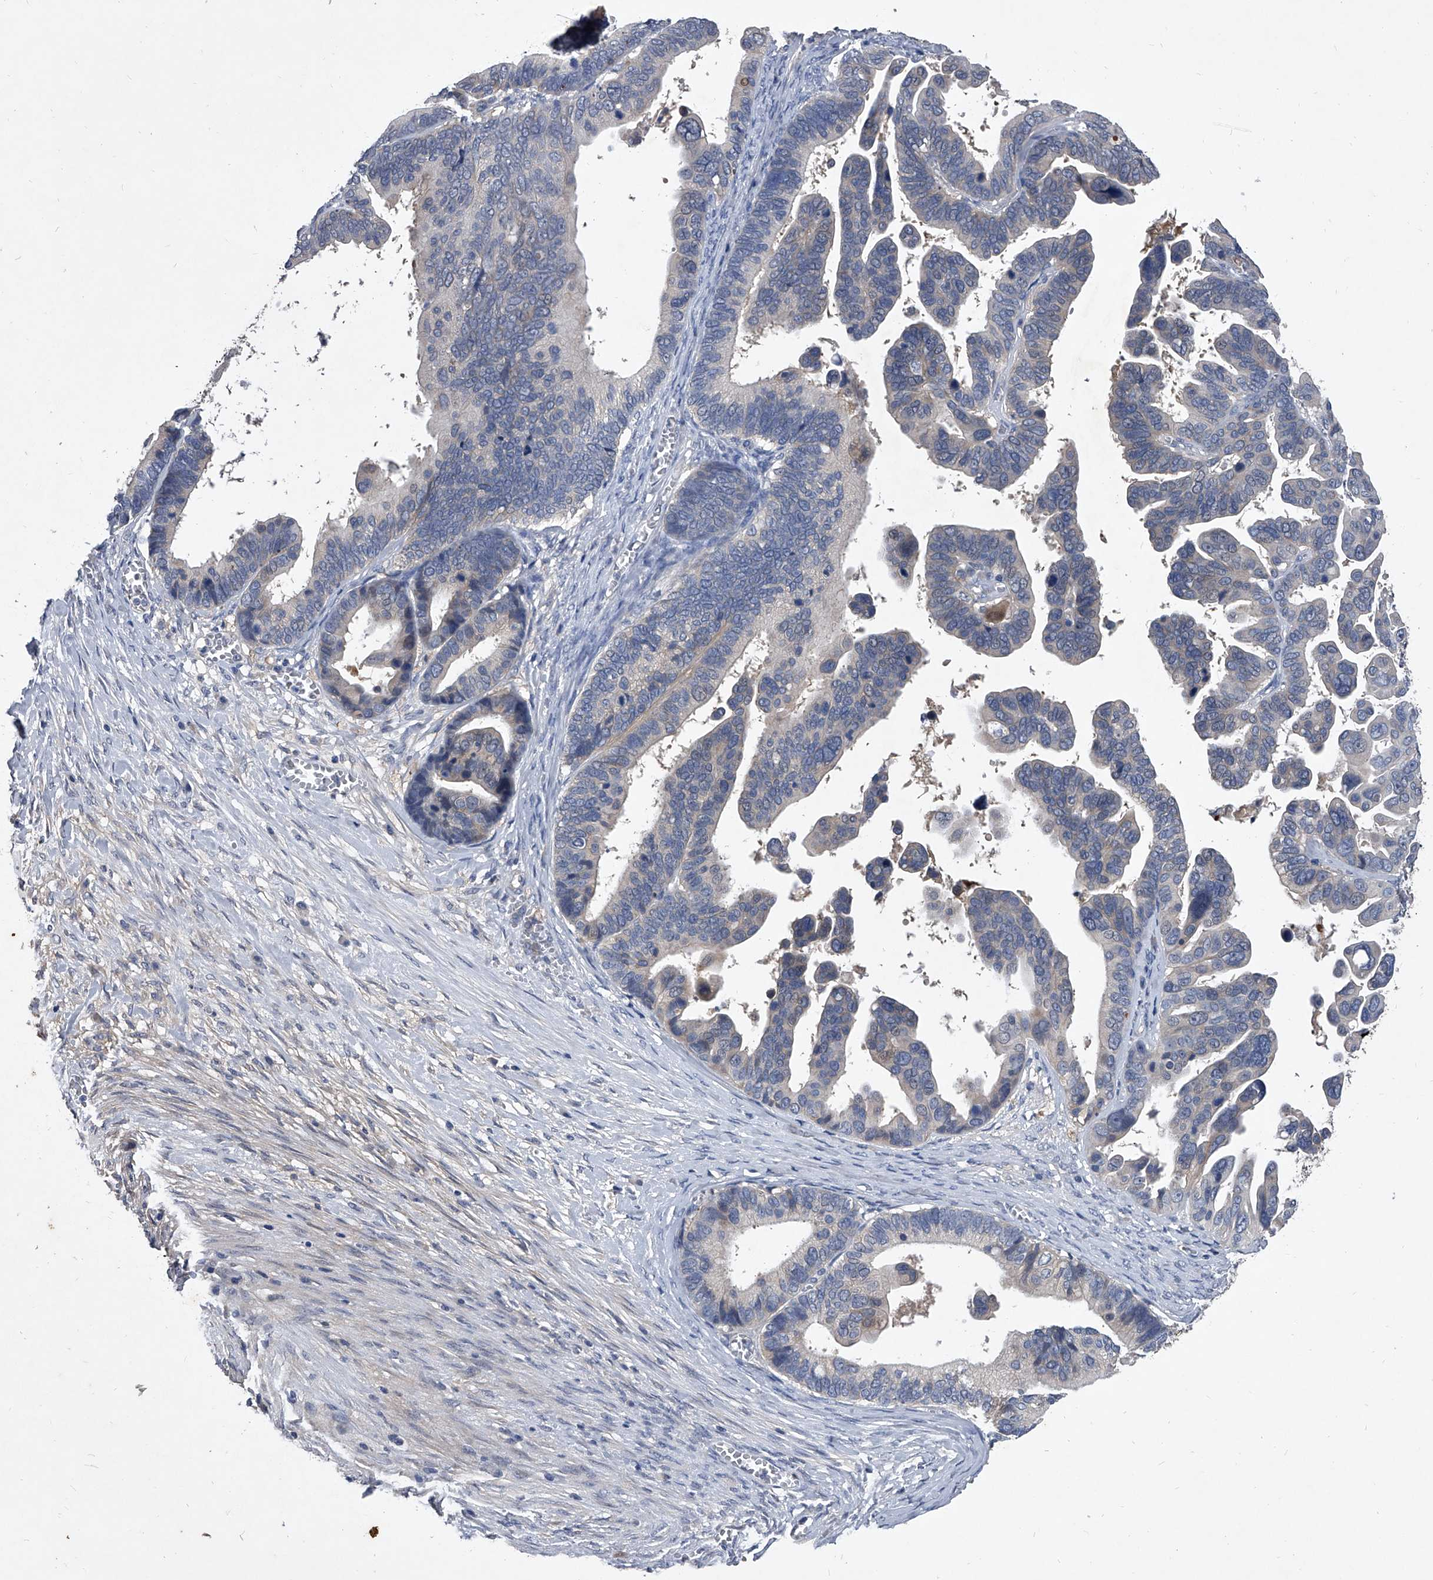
{"staining": {"intensity": "negative", "quantity": "none", "location": "none"}, "tissue": "ovarian cancer", "cell_type": "Tumor cells", "image_type": "cancer", "snomed": [{"axis": "morphology", "description": "Cystadenocarcinoma, serous, NOS"}, {"axis": "topography", "description": "Ovary"}], "caption": "Image shows no significant protein positivity in tumor cells of ovarian cancer (serous cystadenocarcinoma). (DAB (3,3'-diaminobenzidine) immunohistochemistry (IHC), high magnification).", "gene": "C5", "patient": {"sex": "female", "age": 56}}